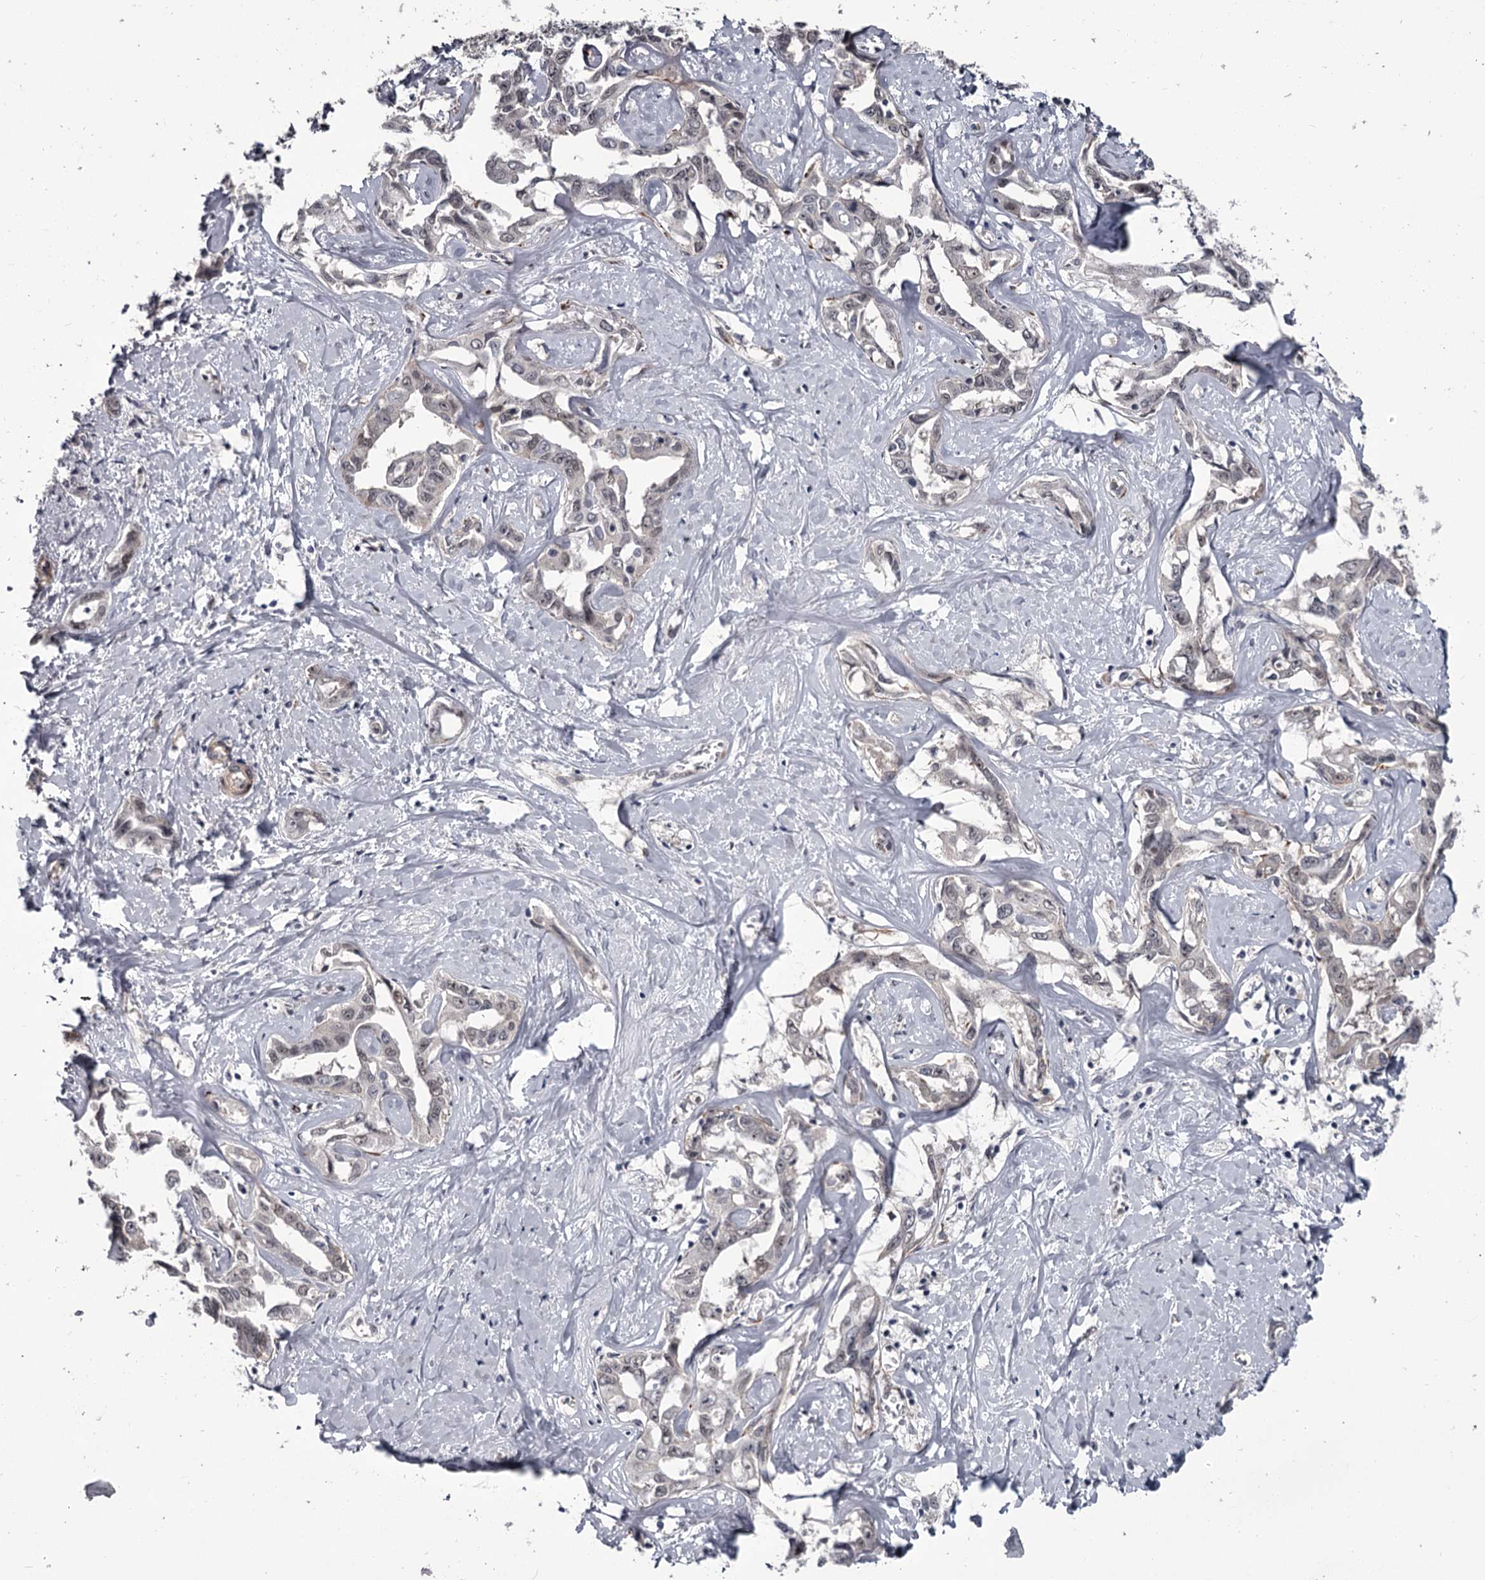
{"staining": {"intensity": "weak", "quantity": ">75%", "location": "nuclear"}, "tissue": "liver cancer", "cell_type": "Tumor cells", "image_type": "cancer", "snomed": [{"axis": "morphology", "description": "Cholangiocarcinoma"}, {"axis": "topography", "description": "Liver"}], "caption": "Protein expression analysis of liver cholangiocarcinoma reveals weak nuclear staining in about >75% of tumor cells.", "gene": "PRPF40B", "patient": {"sex": "male", "age": 59}}